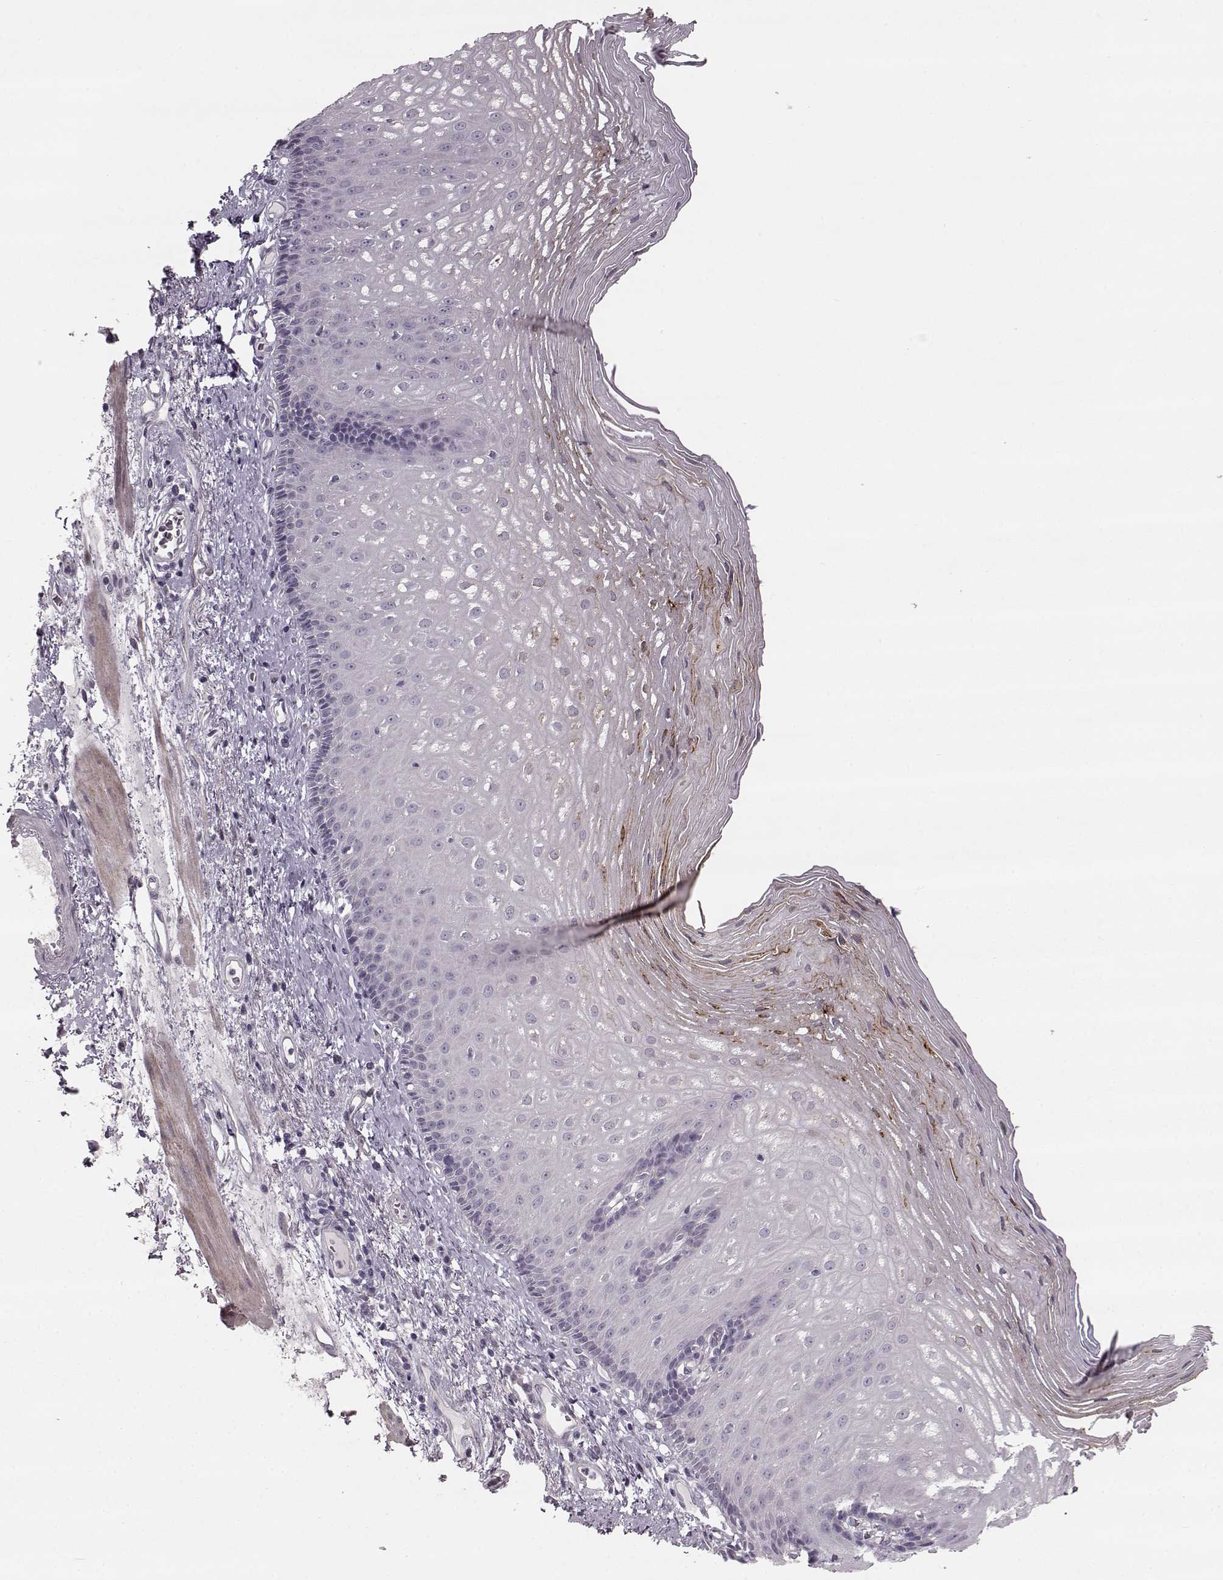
{"staining": {"intensity": "negative", "quantity": "none", "location": "none"}, "tissue": "esophagus", "cell_type": "Squamous epithelial cells", "image_type": "normal", "snomed": [{"axis": "morphology", "description": "Normal tissue, NOS"}, {"axis": "topography", "description": "Esophagus"}], "caption": "Histopathology image shows no significant protein staining in squamous epithelial cells of unremarkable esophagus.", "gene": "MAP6D1", "patient": {"sex": "male", "age": 76}}